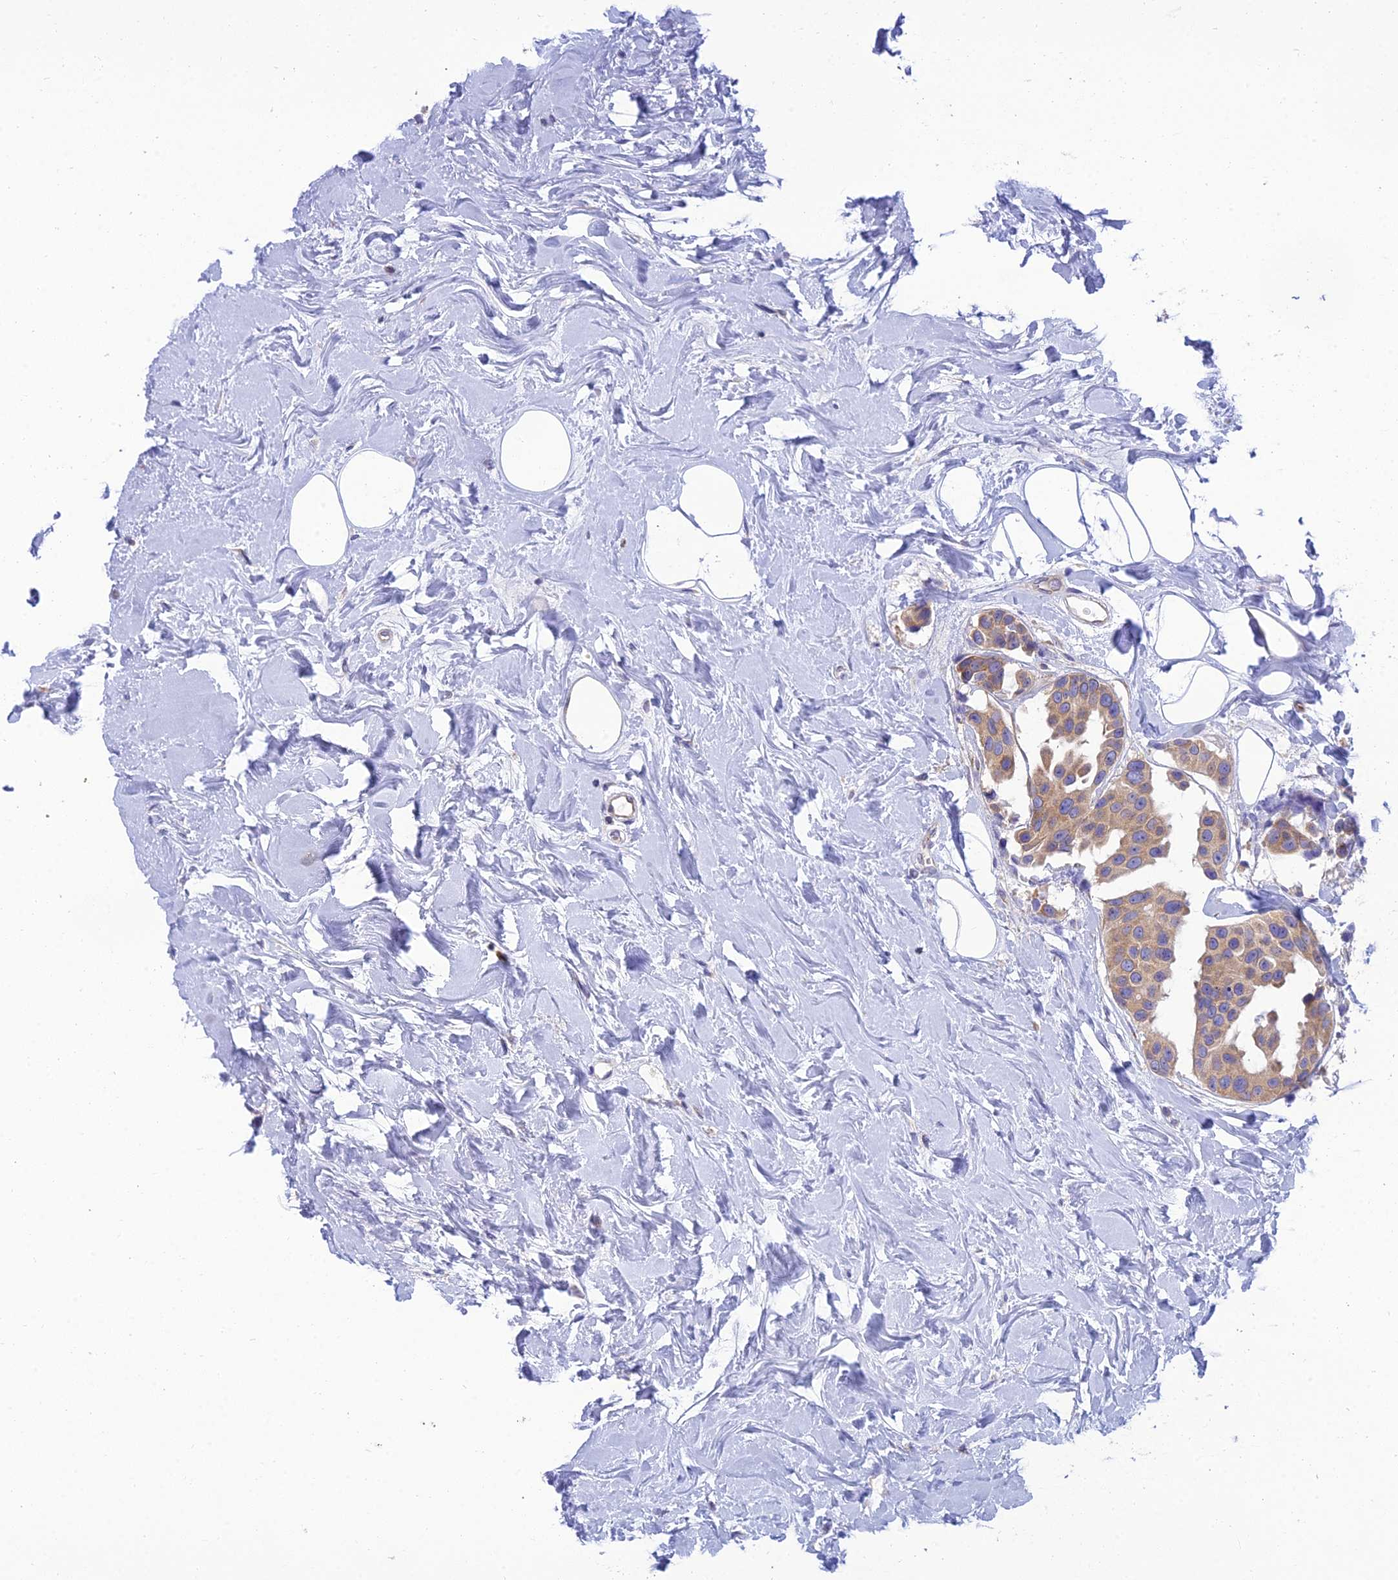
{"staining": {"intensity": "weak", "quantity": ">75%", "location": "cytoplasmic/membranous"}, "tissue": "breast cancer", "cell_type": "Tumor cells", "image_type": "cancer", "snomed": [{"axis": "morphology", "description": "Normal tissue, NOS"}, {"axis": "morphology", "description": "Duct carcinoma"}, {"axis": "topography", "description": "Breast"}], "caption": "Immunohistochemical staining of human breast cancer demonstrates weak cytoplasmic/membranous protein positivity in approximately >75% of tumor cells.", "gene": "CLCN7", "patient": {"sex": "female", "age": 39}}